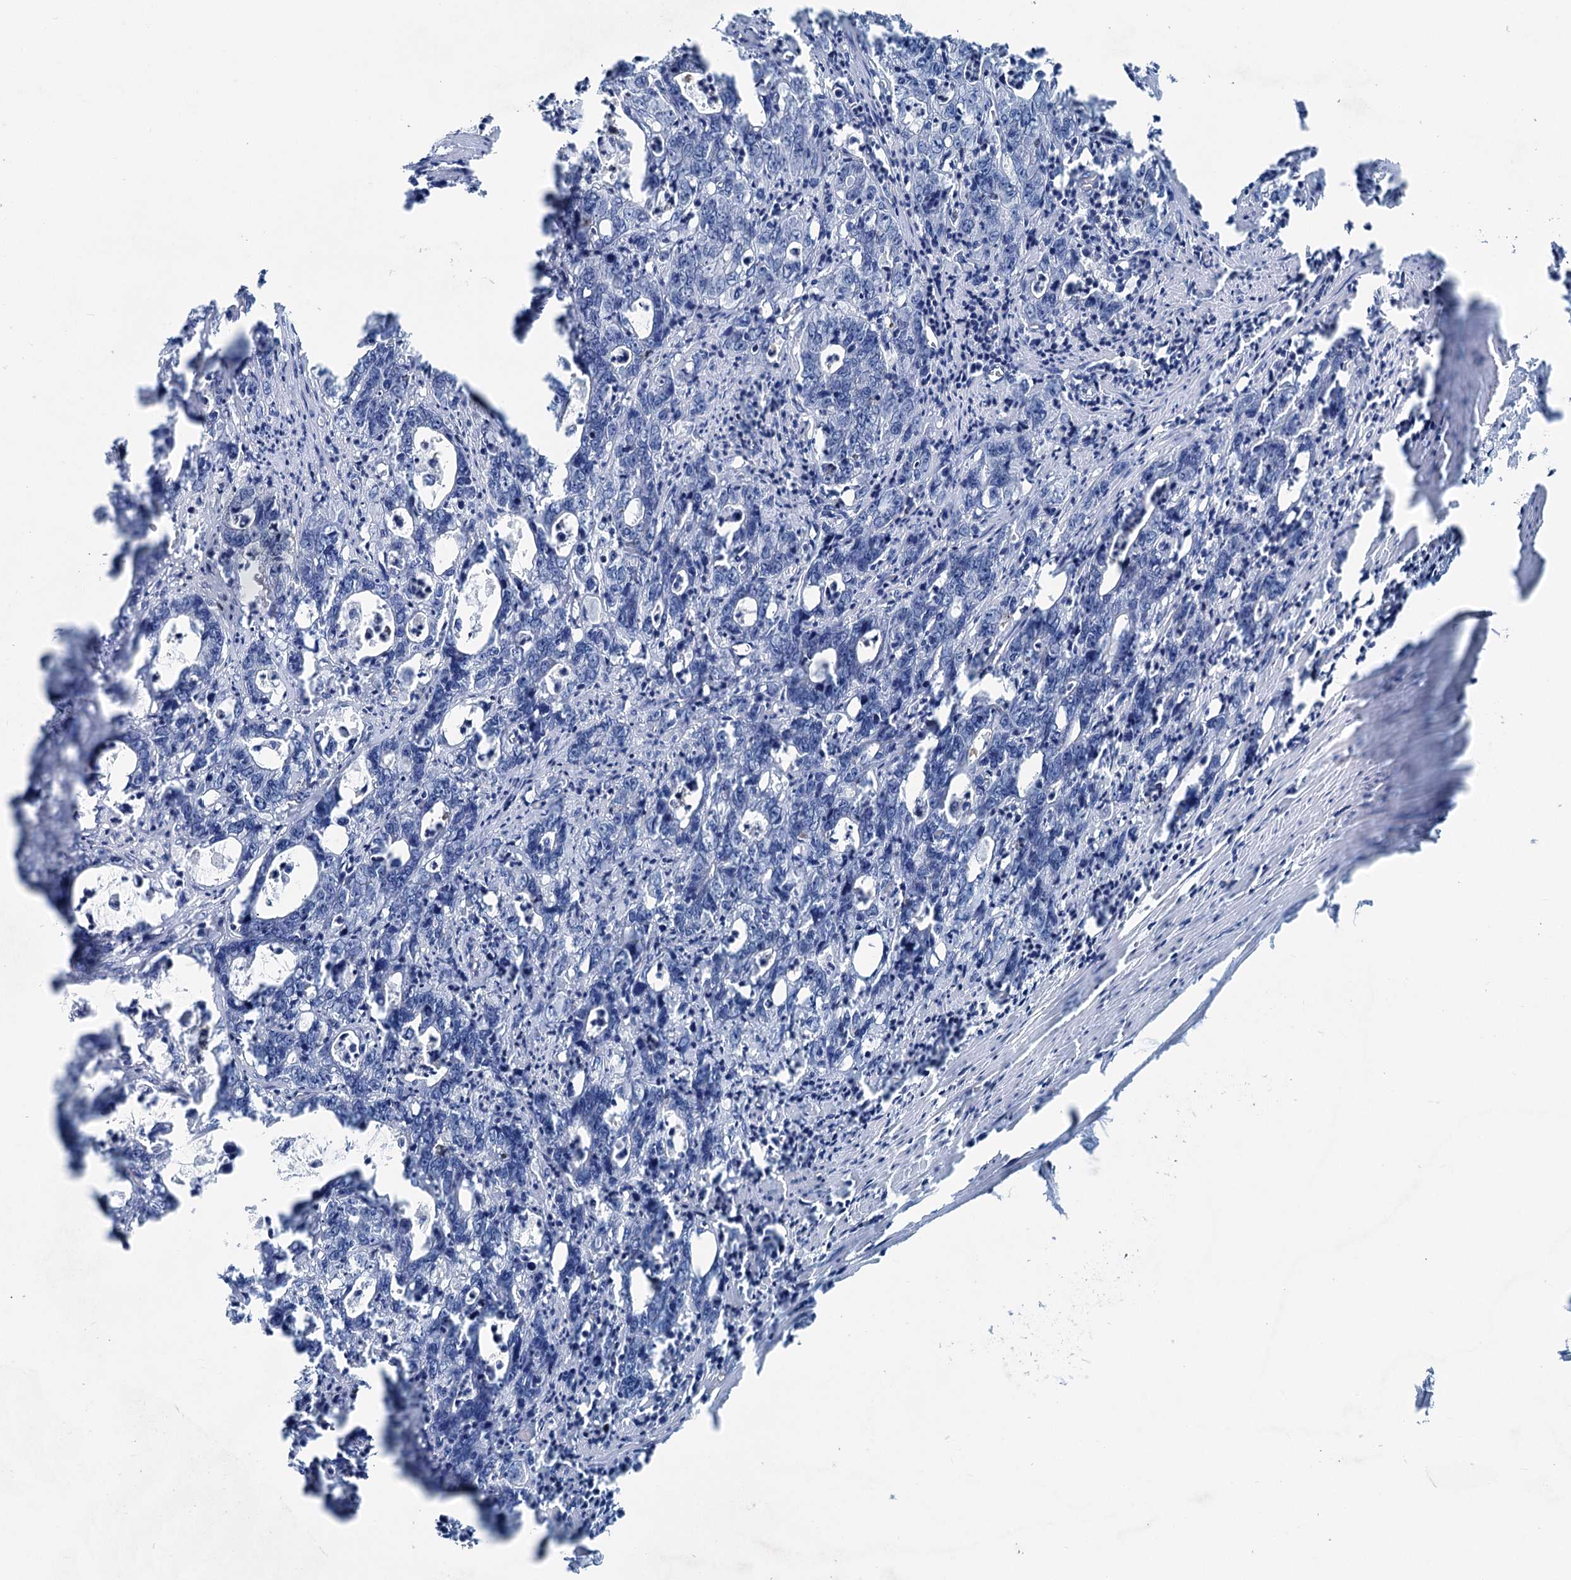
{"staining": {"intensity": "negative", "quantity": "none", "location": "none"}, "tissue": "colorectal cancer", "cell_type": "Tumor cells", "image_type": "cancer", "snomed": [{"axis": "morphology", "description": "Adenocarcinoma, NOS"}, {"axis": "topography", "description": "Colon"}], "caption": "Image shows no significant protein expression in tumor cells of colorectal adenocarcinoma.", "gene": "ELP4", "patient": {"sex": "female", "age": 75}}